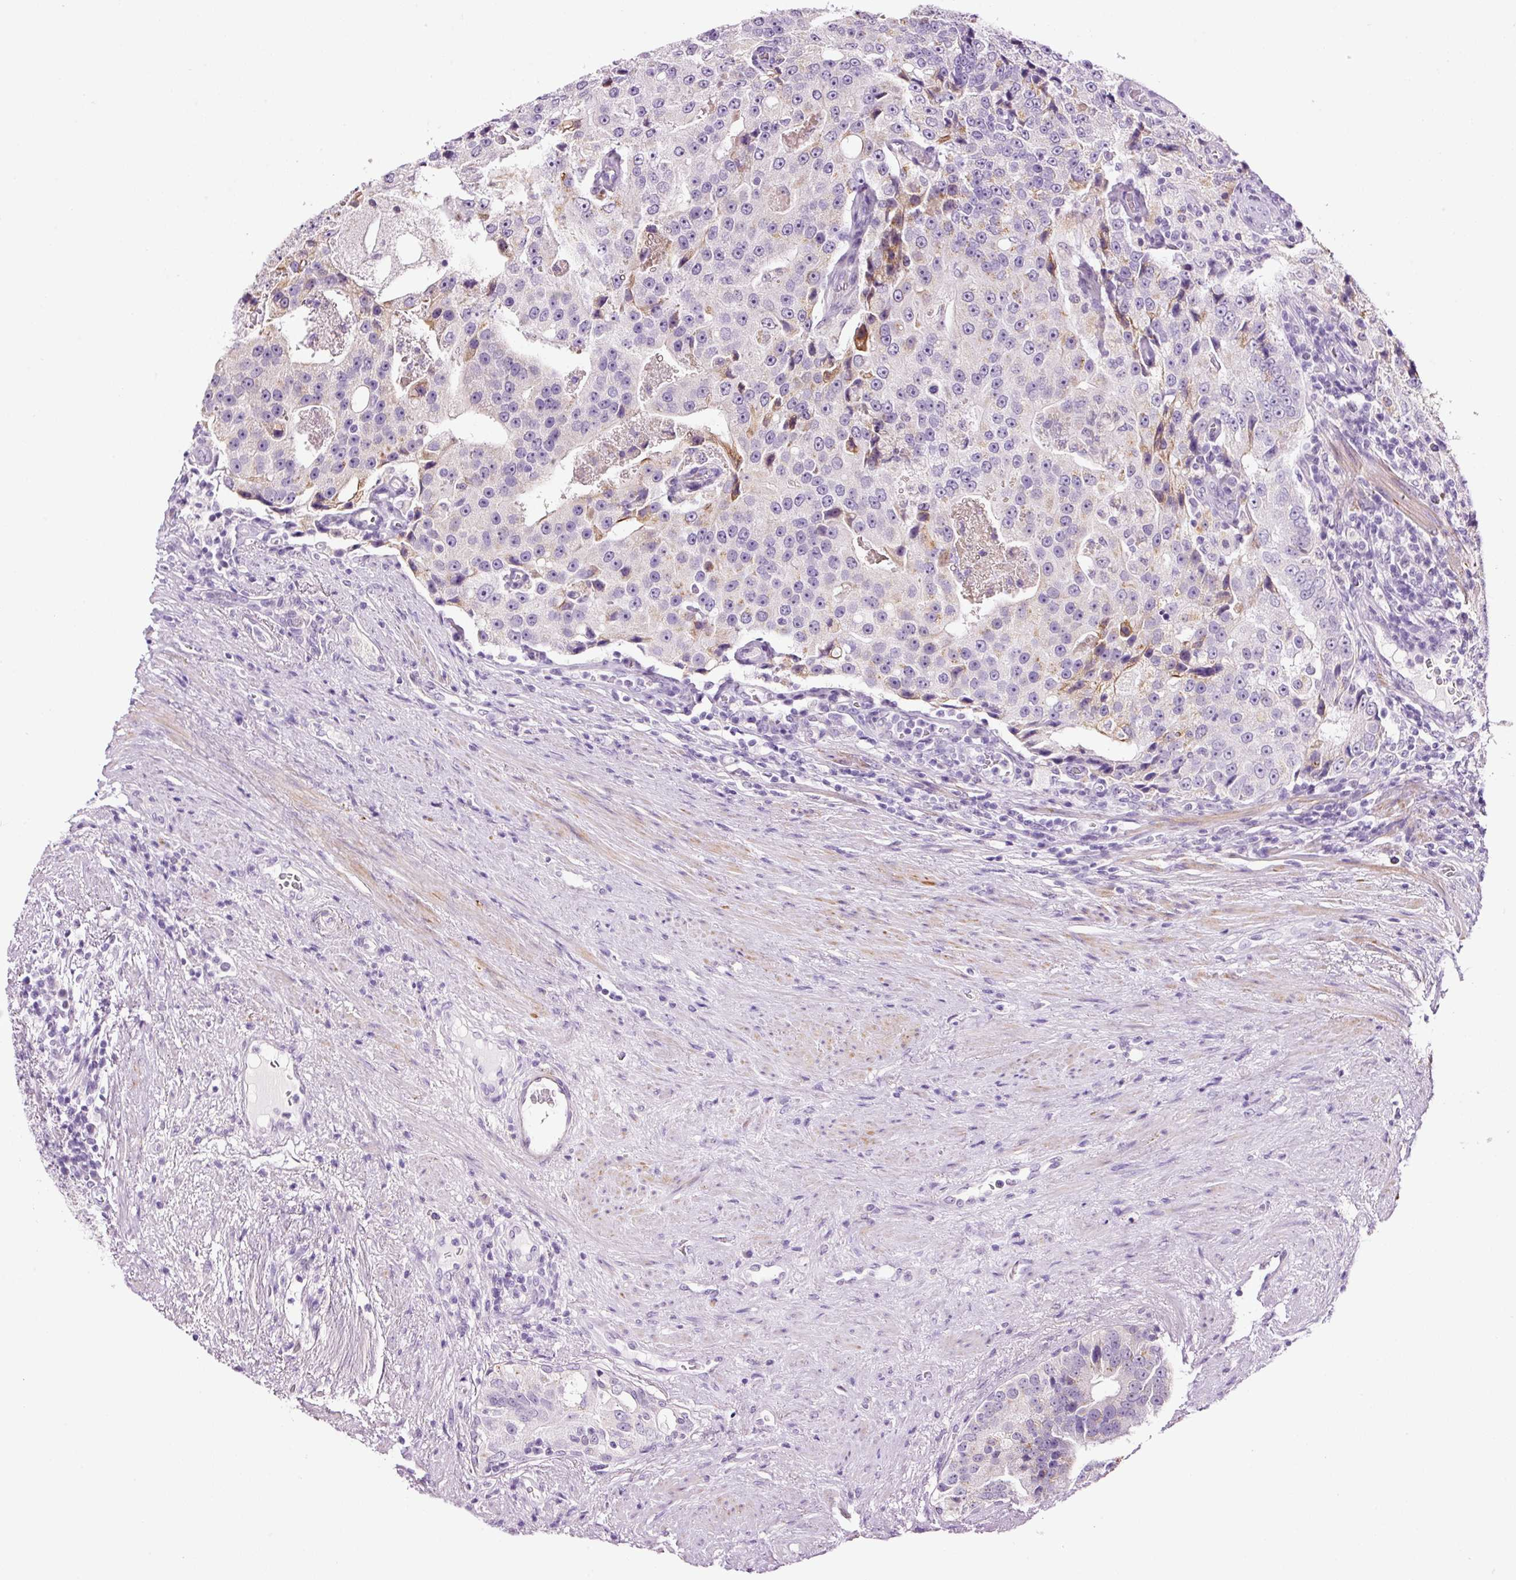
{"staining": {"intensity": "negative", "quantity": "none", "location": "none"}, "tissue": "prostate cancer", "cell_type": "Tumor cells", "image_type": "cancer", "snomed": [{"axis": "morphology", "description": "Adenocarcinoma, High grade"}, {"axis": "topography", "description": "Prostate"}], "caption": "Immunohistochemical staining of prostate cancer (high-grade adenocarcinoma) shows no significant positivity in tumor cells.", "gene": "RTF2", "patient": {"sex": "male", "age": 70}}